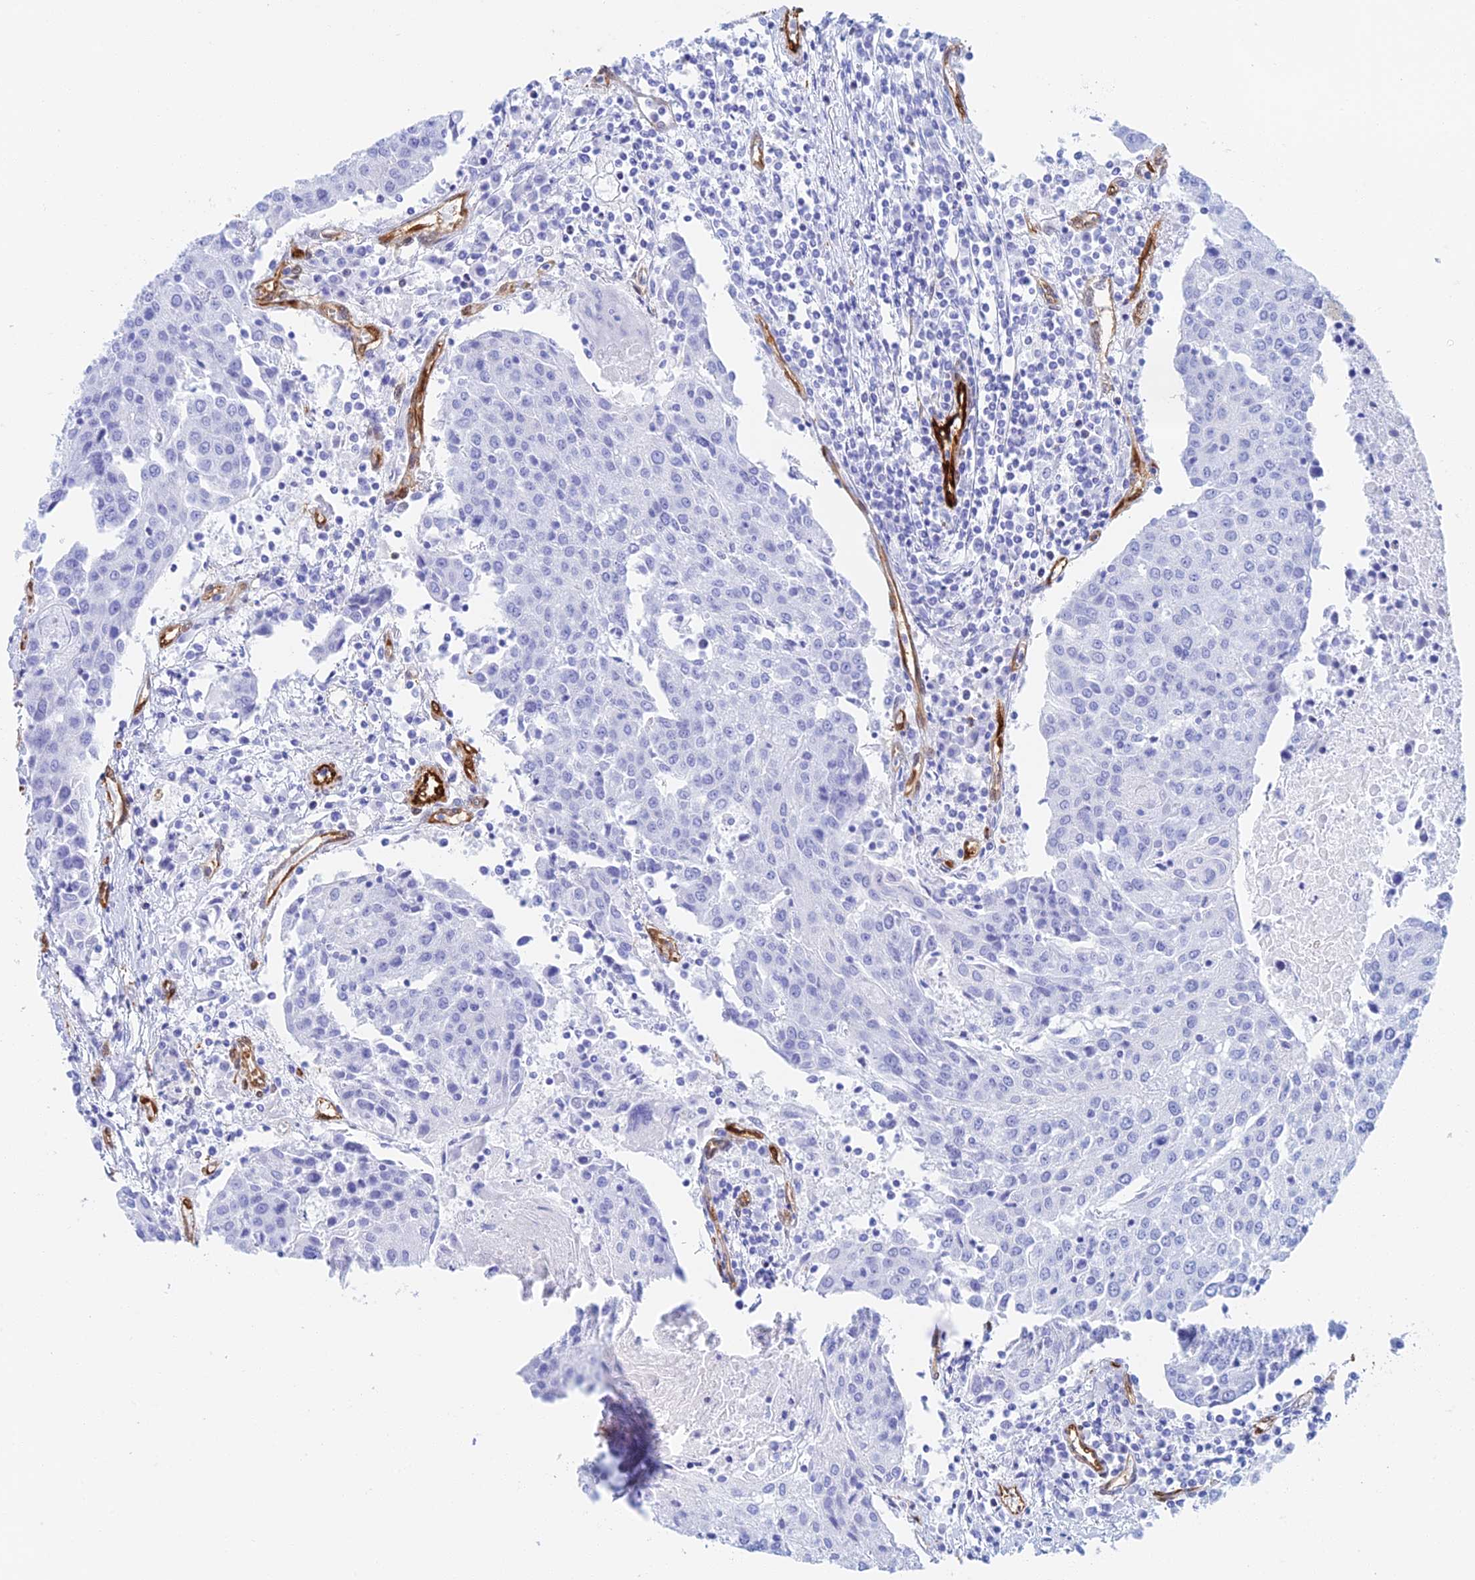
{"staining": {"intensity": "negative", "quantity": "none", "location": "none"}, "tissue": "urothelial cancer", "cell_type": "Tumor cells", "image_type": "cancer", "snomed": [{"axis": "morphology", "description": "Urothelial carcinoma, High grade"}, {"axis": "topography", "description": "Urinary bladder"}], "caption": "Immunohistochemical staining of urothelial cancer reveals no significant staining in tumor cells.", "gene": "CRIP2", "patient": {"sex": "female", "age": 85}}